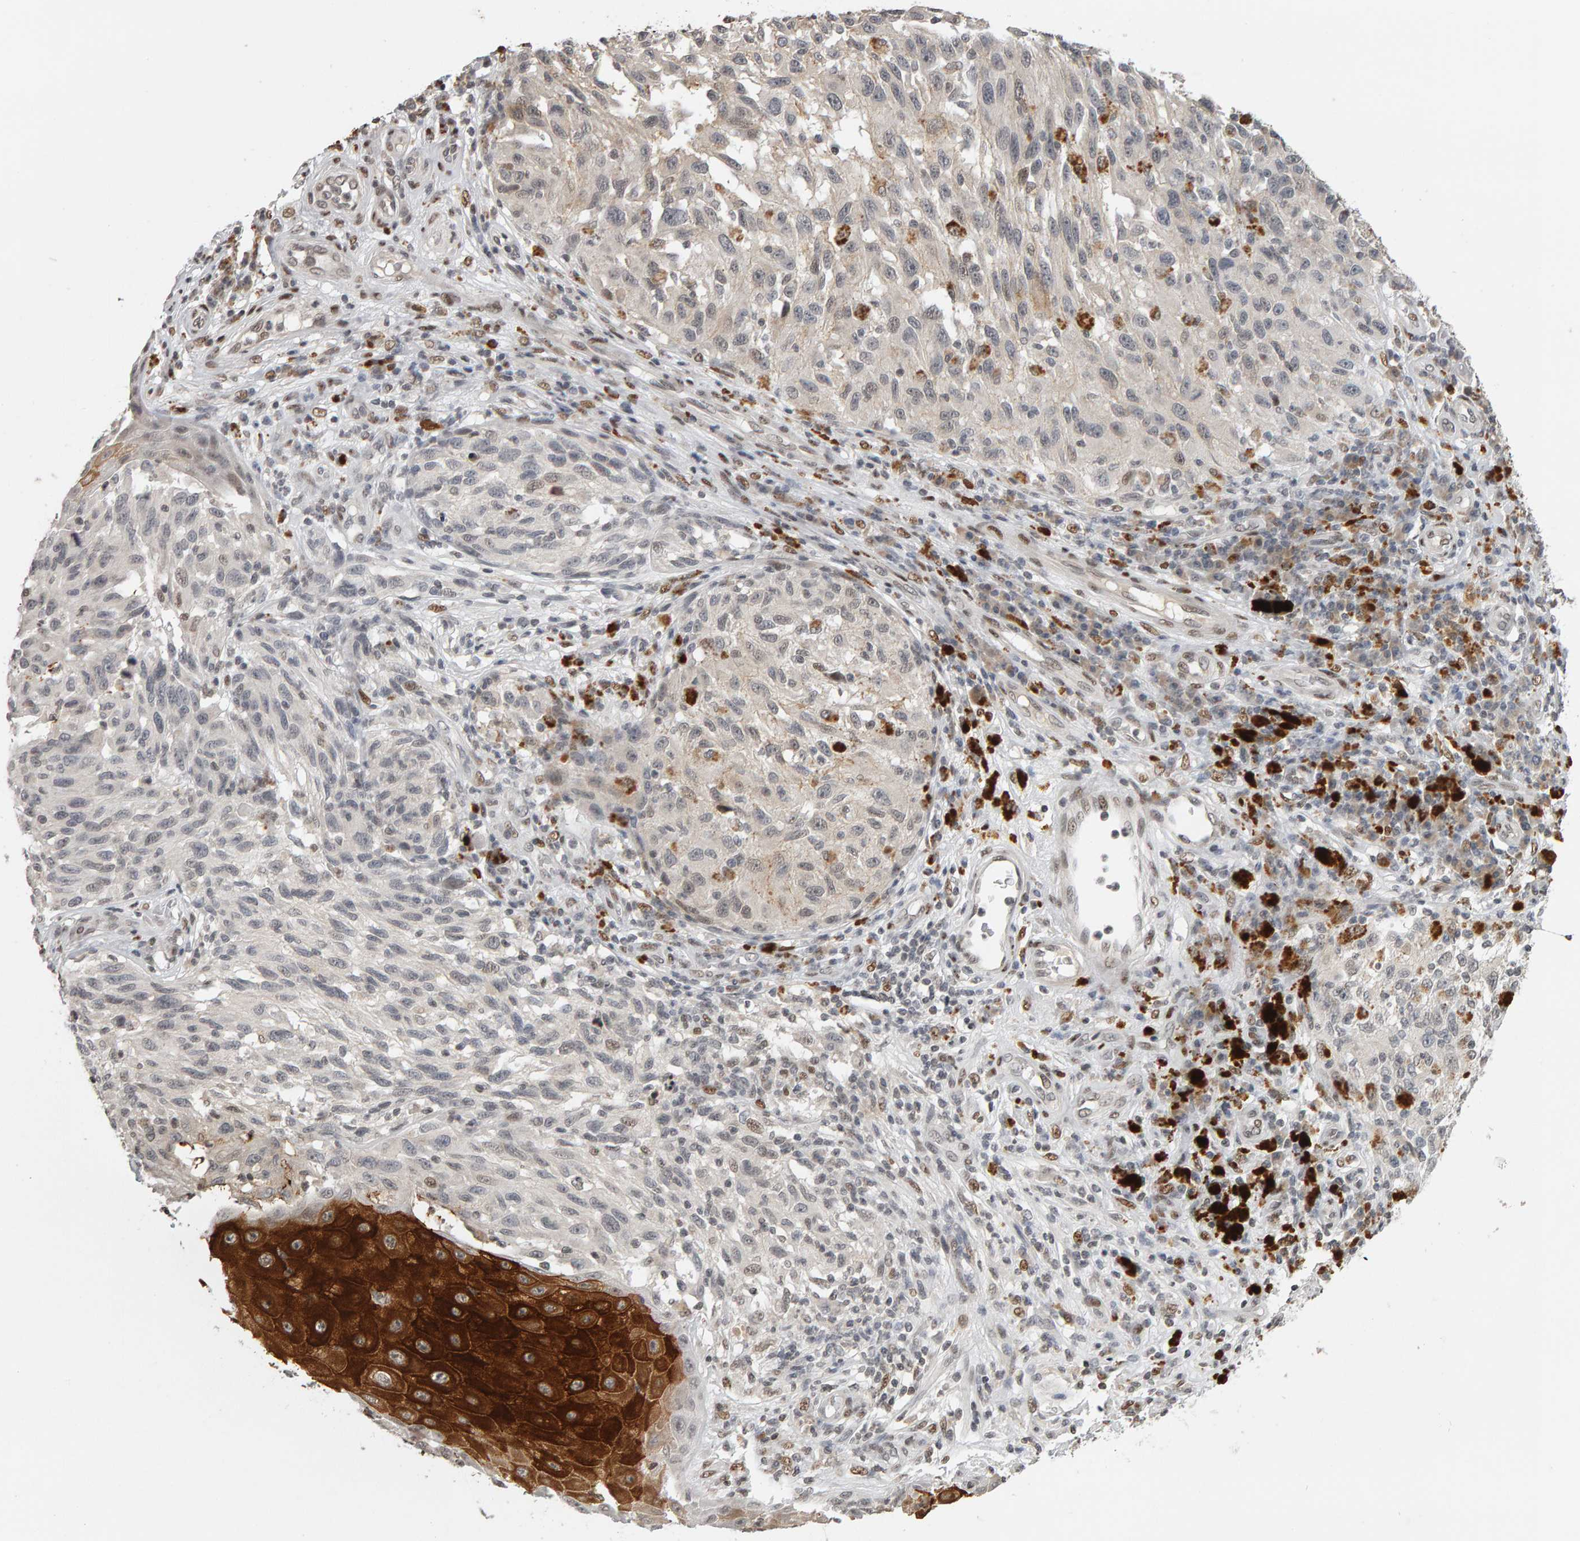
{"staining": {"intensity": "negative", "quantity": "none", "location": "none"}, "tissue": "melanoma", "cell_type": "Tumor cells", "image_type": "cancer", "snomed": [{"axis": "morphology", "description": "Malignant melanoma, NOS"}, {"axis": "topography", "description": "Skin"}], "caption": "Human melanoma stained for a protein using immunohistochemistry demonstrates no expression in tumor cells.", "gene": "TRAM1", "patient": {"sex": "female", "age": 73}}